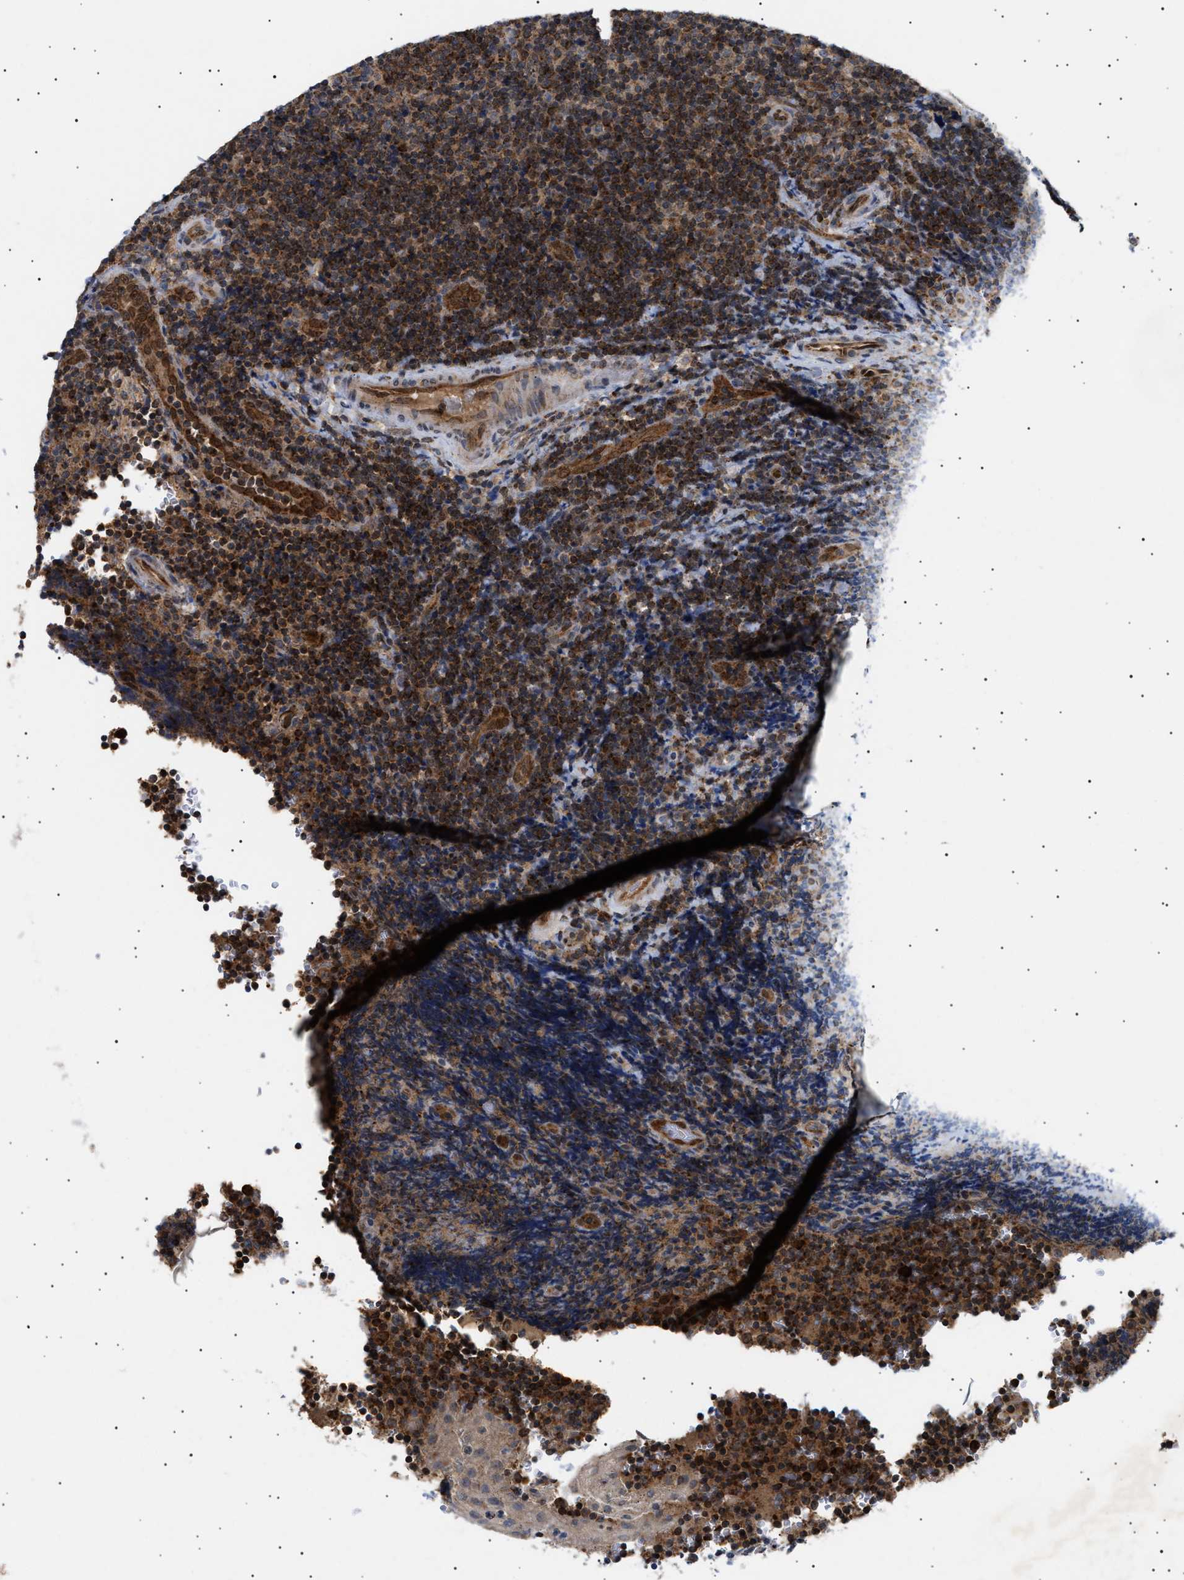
{"staining": {"intensity": "strong", "quantity": "25%-75%", "location": "cytoplasmic/membranous"}, "tissue": "lymphoma", "cell_type": "Tumor cells", "image_type": "cancer", "snomed": [{"axis": "morphology", "description": "Malignant lymphoma, non-Hodgkin's type, High grade"}, {"axis": "topography", "description": "Tonsil"}], "caption": "A brown stain shows strong cytoplasmic/membranous positivity of a protein in high-grade malignant lymphoma, non-Hodgkin's type tumor cells. (IHC, brightfield microscopy, high magnification).", "gene": "SIRT5", "patient": {"sex": "female", "age": 36}}